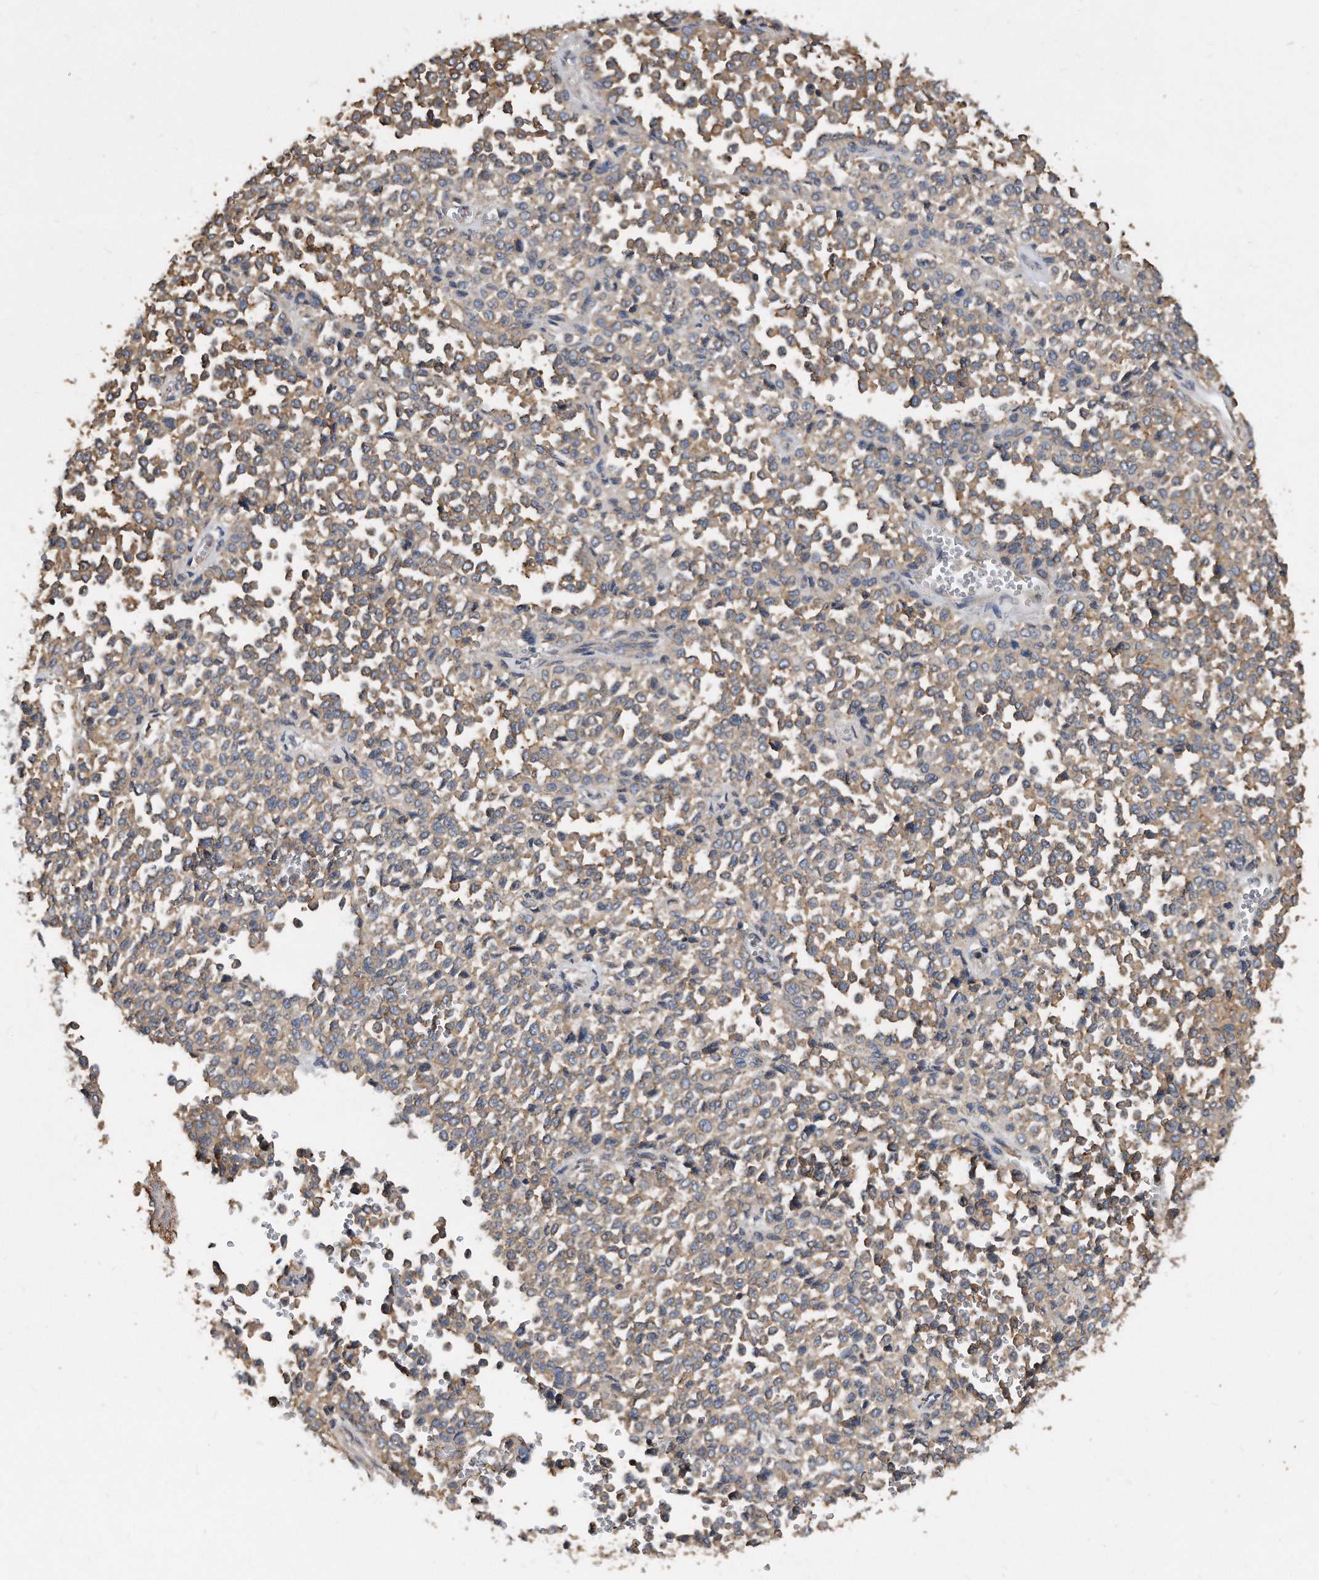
{"staining": {"intensity": "weak", "quantity": "25%-75%", "location": "cytoplasmic/membranous"}, "tissue": "melanoma", "cell_type": "Tumor cells", "image_type": "cancer", "snomed": [{"axis": "morphology", "description": "Malignant melanoma, Metastatic site"}, {"axis": "topography", "description": "Pancreas"}], "caption": "Brown immunohistochemical staining in melanoma displays weak cytoplasmic/membranous positivity in about 25%-75% of tumor cells.", "gene": "ATG5", "patient": {"sex": "female", "age": 30}}